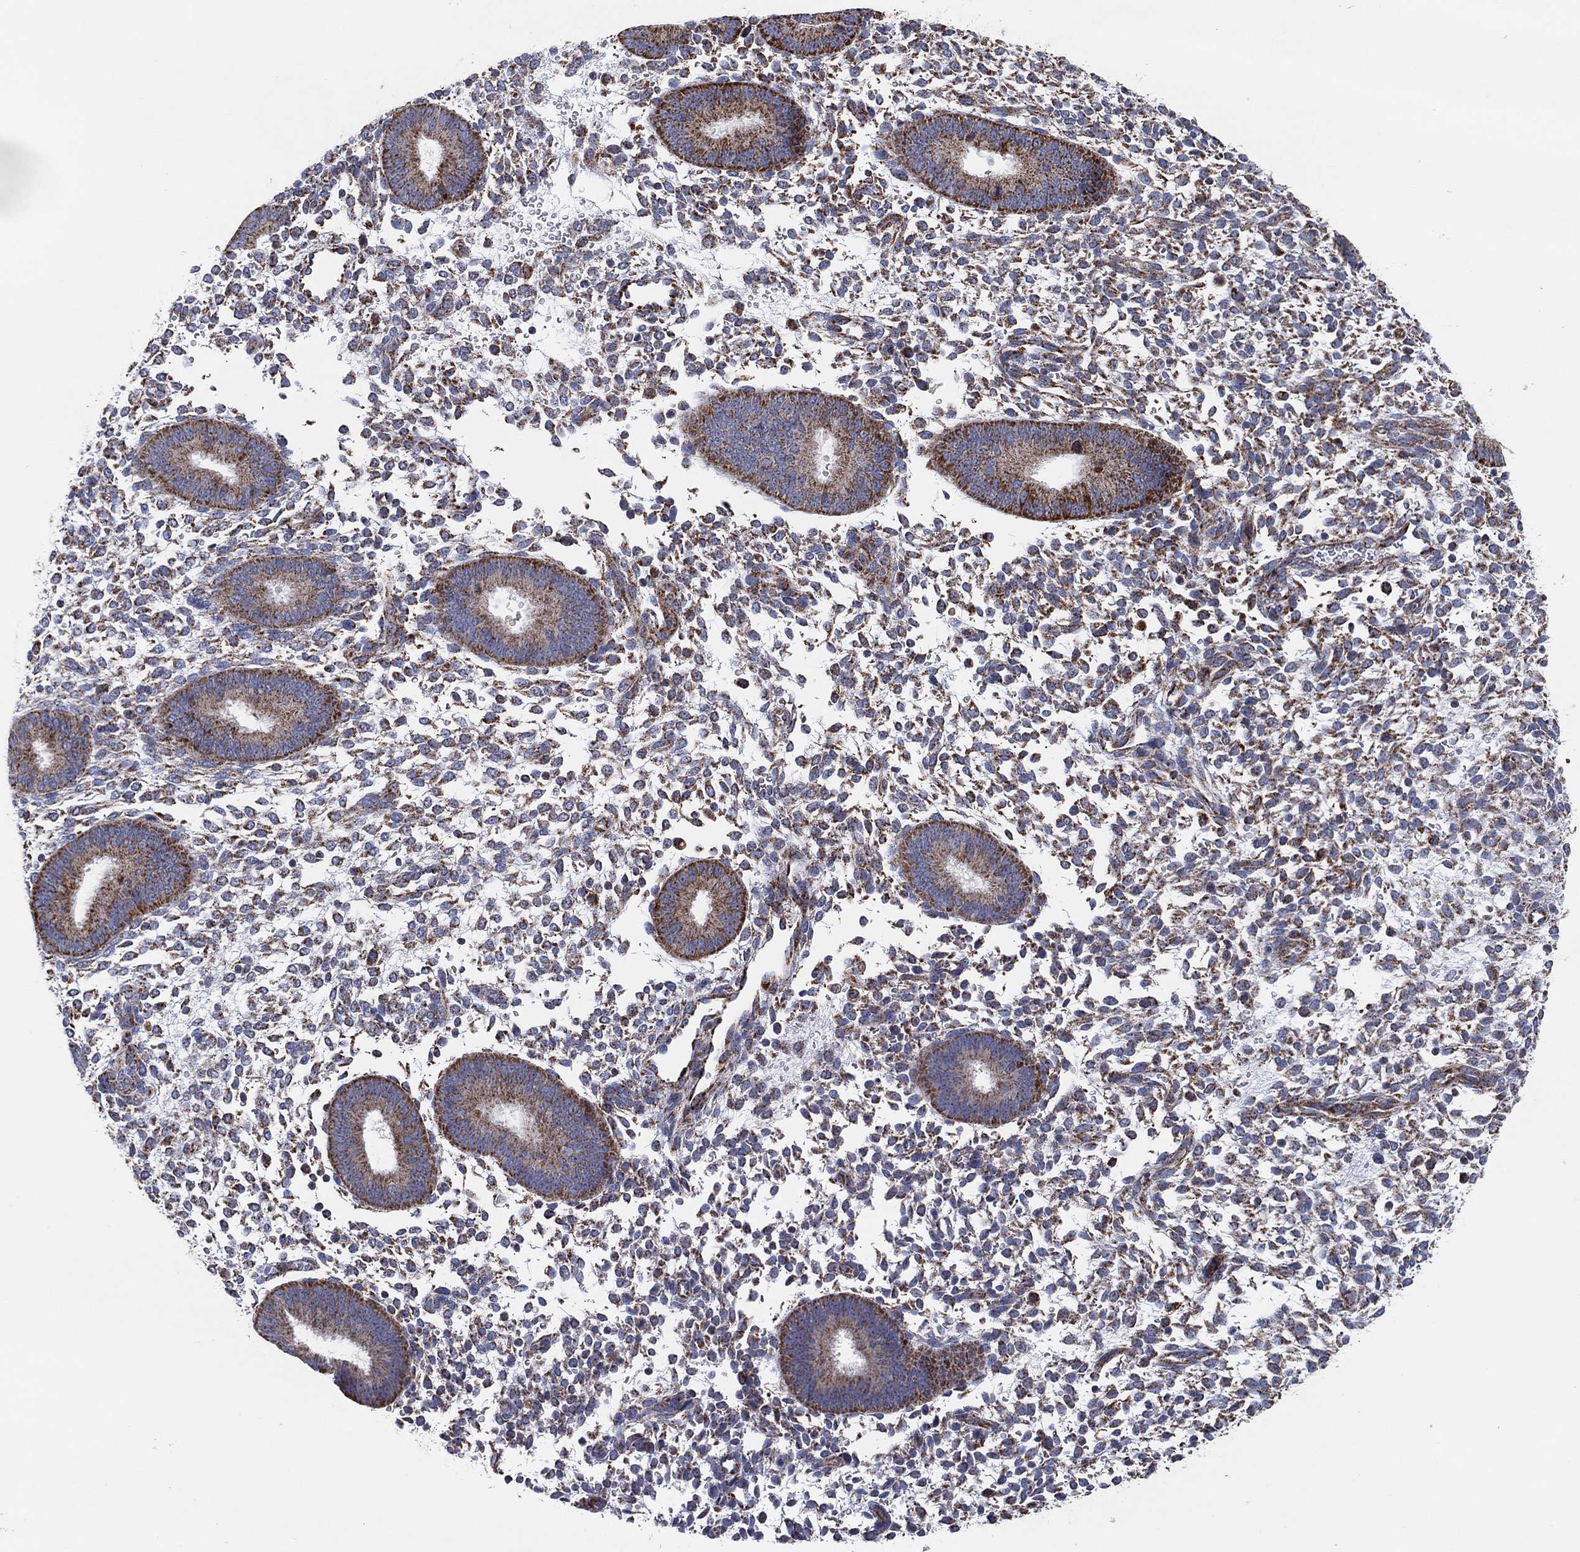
{"staining": {"intensity": "negative", "quantity": "none", "location": "none"}, "tissue": "endometrium", "cell_type": "Cells in endometrial stroma", "image_type": "normal", "snomed": [{"axis": "morphology", "description": "Normal tissue, NOS"}, {"axis": "topography", "description": "Endometrium"}], "caption": "This is a micrograph of IHC staining of unremarkable endometrium, which shows no positivity in cells in endometrial stroma. Nuclei are stained in blue.", "gene": "GCAT", "patient": {"sex": "female", "age": 39}}